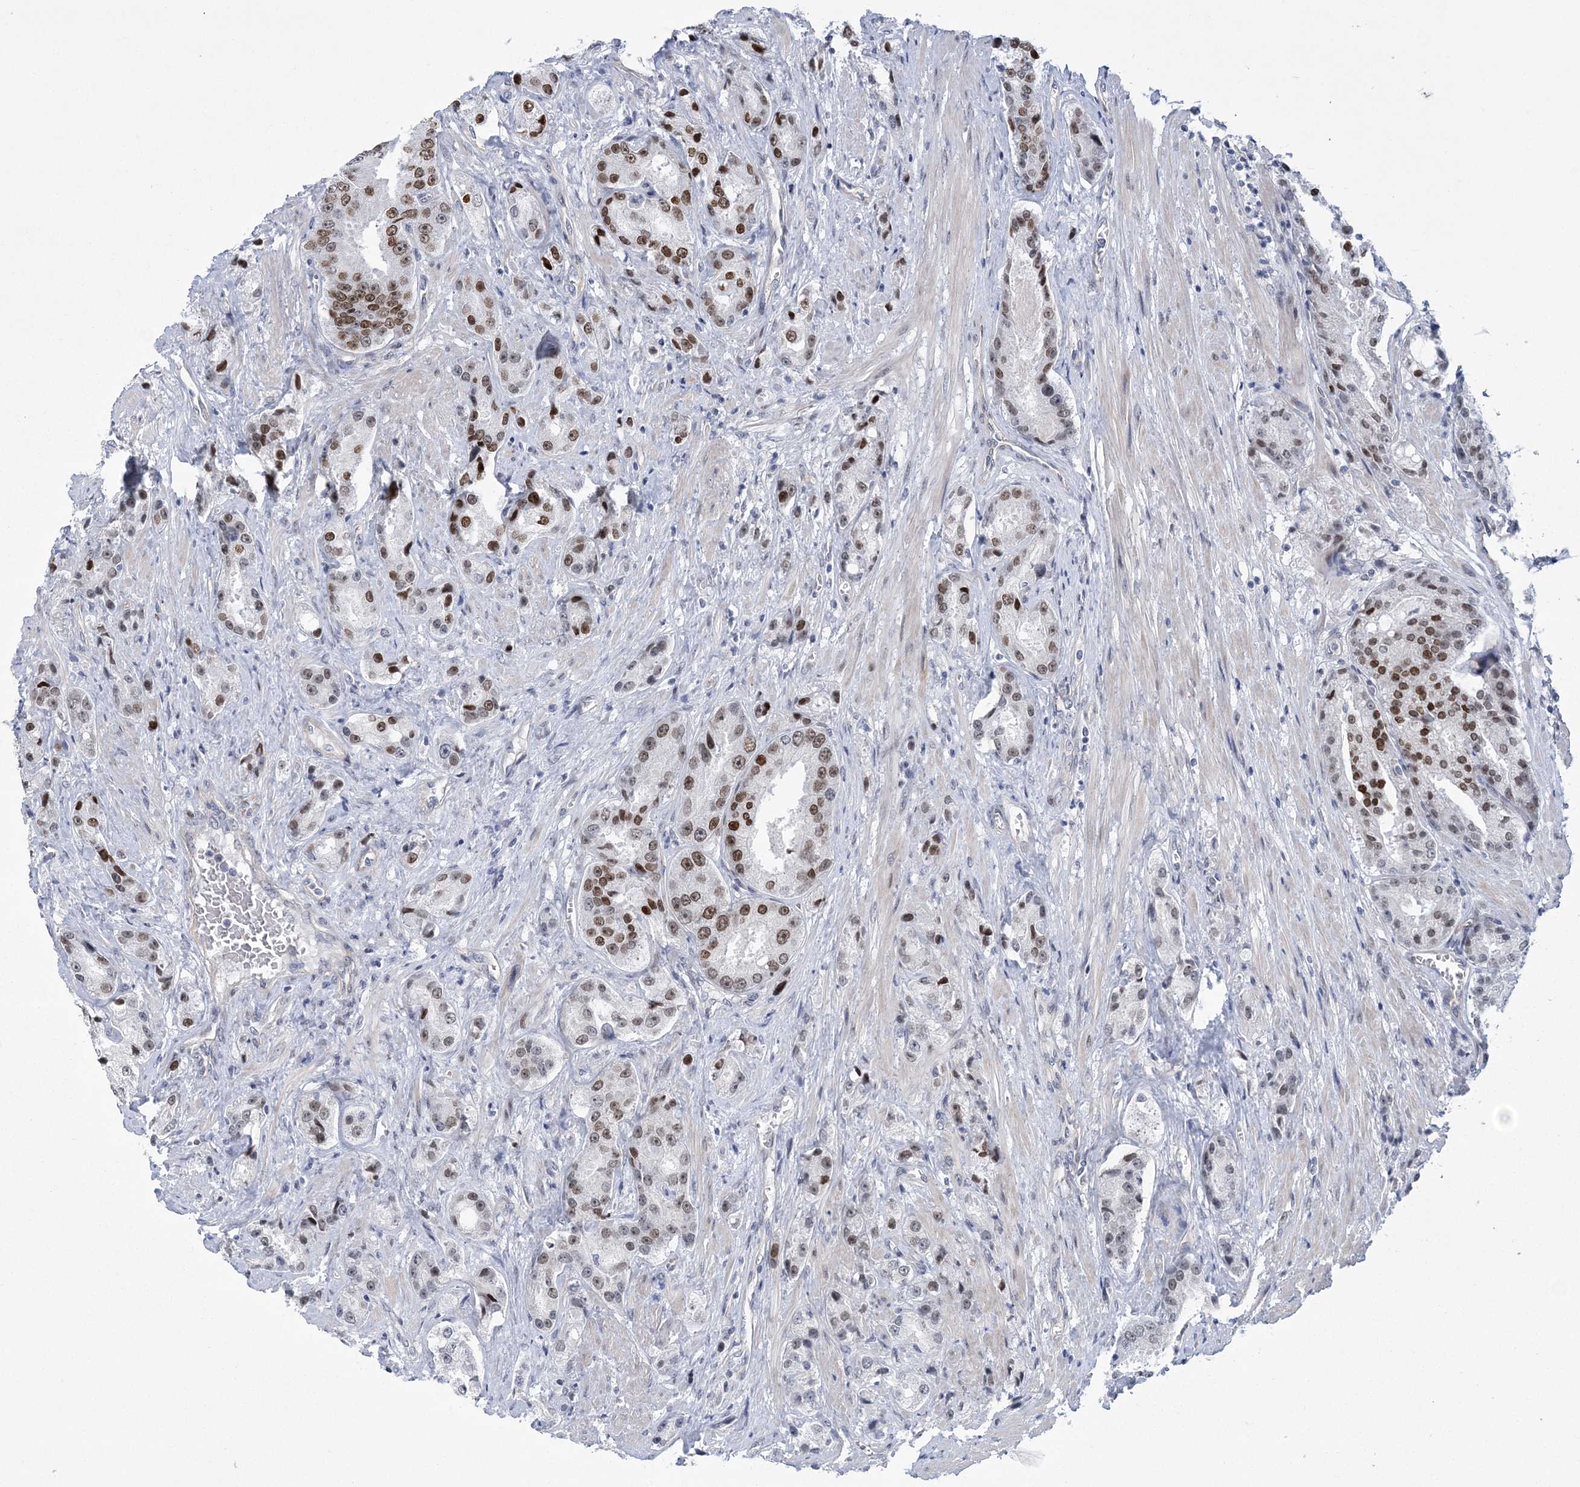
{"staining": {"intensity": "moderate", "quantity": "25%-75%", "location": "nuclear"}, "tissue": "prostate cancer", "cell_type": "Tumor cells", "image_type": "cancer", "snomed": [{"axis": "morphology", "description": "Adenocarcinoma, High grade"}, {"axis": "topography", "description": "Prostate"}], "caption": "Human prostate cancer (high-grade adenocarcinoma) stained for a protein (brown) demonstrates moderate nuclear positive positivity in approximately 25%-75% of tumor cells.", "gene": "HOMEZ", "patient": {"sex": "male", "age": 60}}